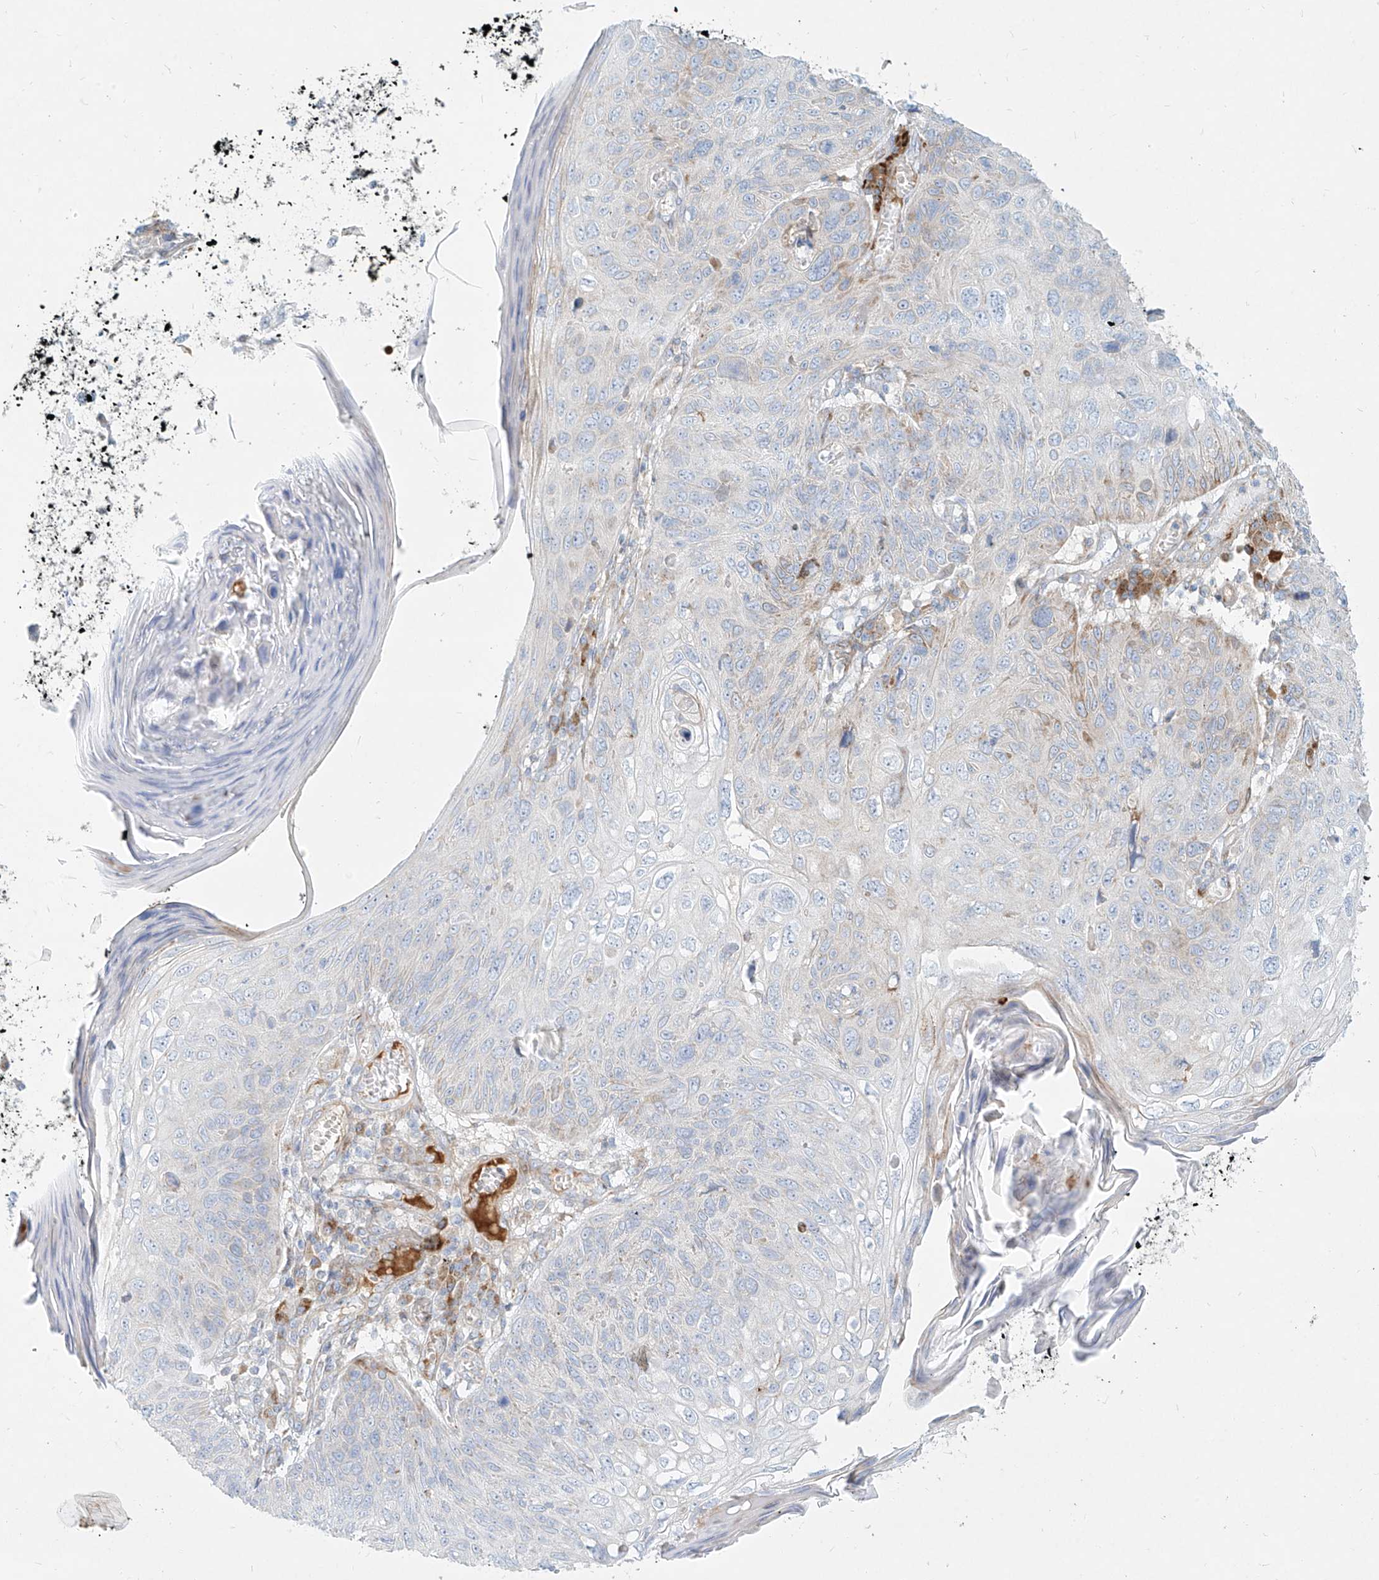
{"staining": {"intensity": "negative", "quantity": "none", "location": "none"}, "tissue": "skin cancer", "cell_type": "Tumor cells", "image_type": "cancer", "snomed": [{"axis": "morphology", "description": "Squamous cell carcinoma, NOS"}, {"axis": "topography", "description": "Skin"}], "caption": "A high-resolution micrograph shows IHC staining of squamous cell carcinoma (skin), which demonstrates no significant staining in tumor cells. Nuclei are stained in blue.", "gene": "MTX2", "patient": {"sex": "female", "age": 90}}